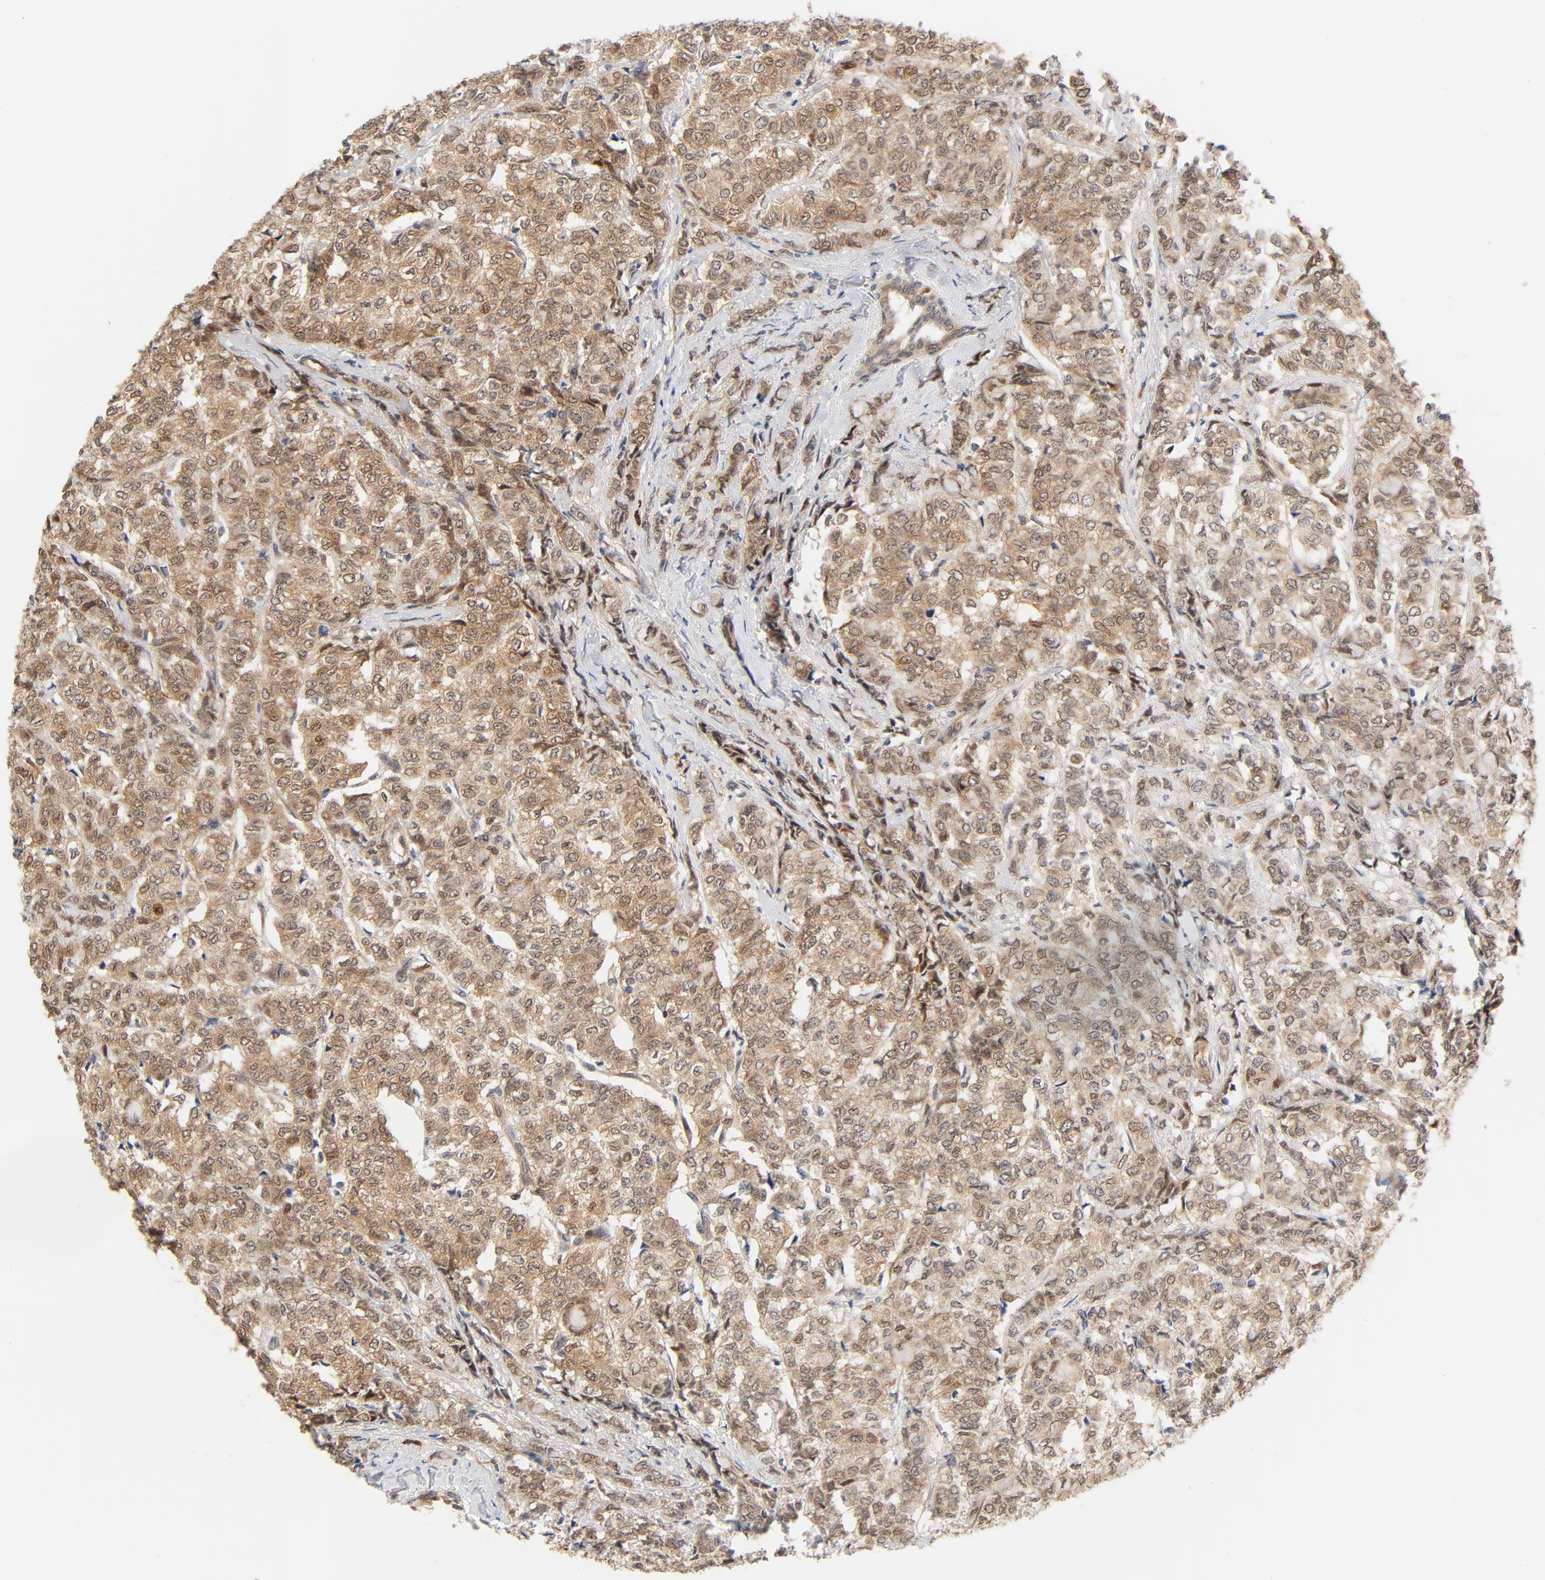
{"staining": {"intensity": "moderate", "quantity": ">75%", "location": "cytoplasmic/membranous"}, "tissue": "breast cancer", "cell_type": "Tumor cells", "image_type": "cancer", "snomed": [{"axis": "morphology", "description": "Lobular carcinoma"}, {"axis": "topography", "description": "Breast"}], "caption": "Moderate cytoplasmic/membranous positivity is appreciated in approximately >75% of tumor cells in breast cancer (lobular carcinoma).", "gene": "EIF4E", "patient": {"sex": "female", "age": 60}}